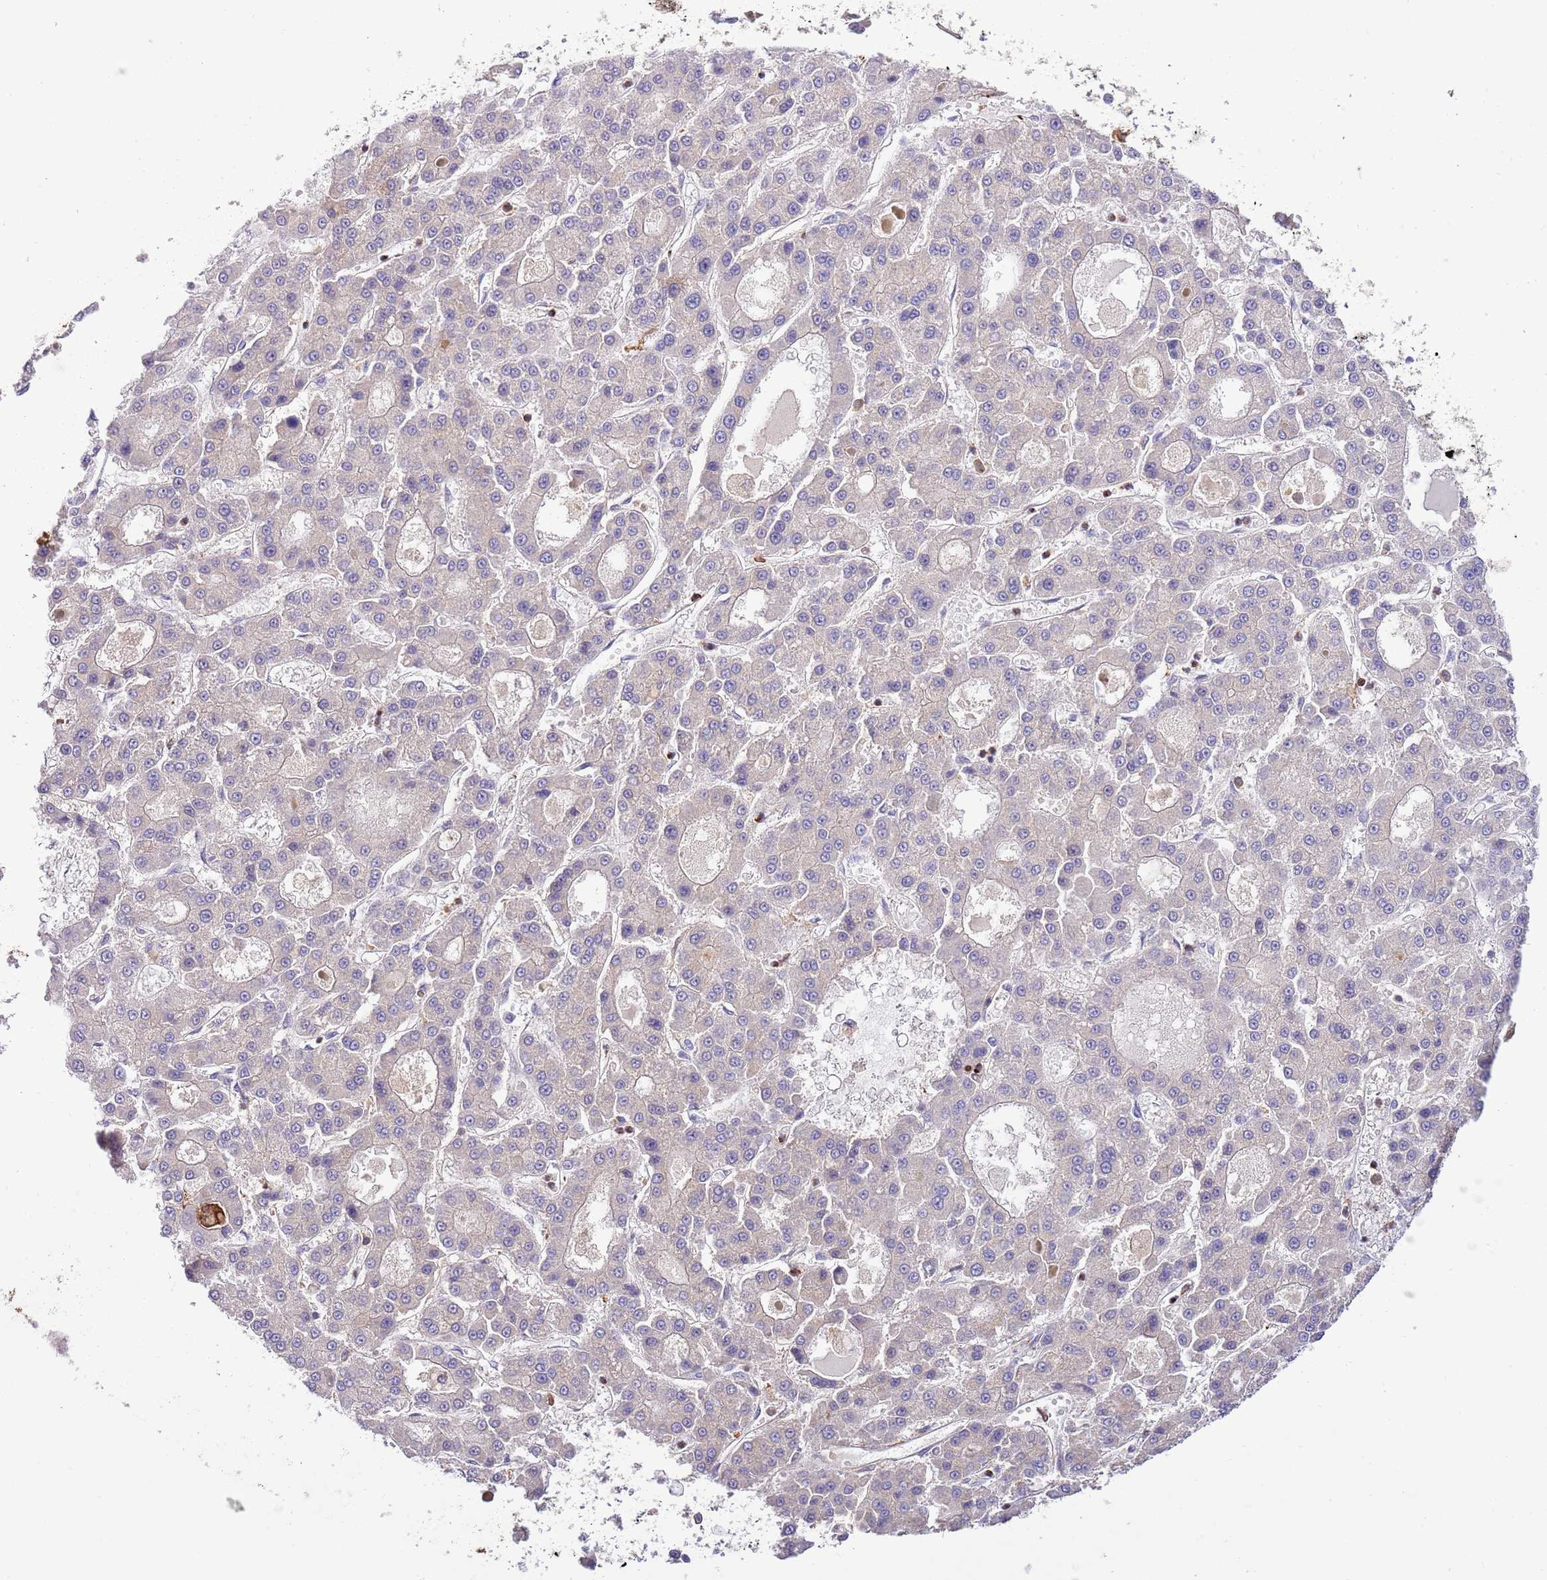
{"staining": {"intensity": "negative", "quantity": "none", "location": "none"}, "tissue": "liver cancer", "cell_type": "Tumor cells", "image_type": "cancer", "snomed": [{"axis": "morphology", "description": "Carcinoma, Hepatocellular, NOS"}, {"axis": "topography", "description": "Liver"}], "caption": "Tumor cells show no significant protein expression in liver cancer.", "gene": "EFHD1", "patient": {"sex": "male", "age": 70}}